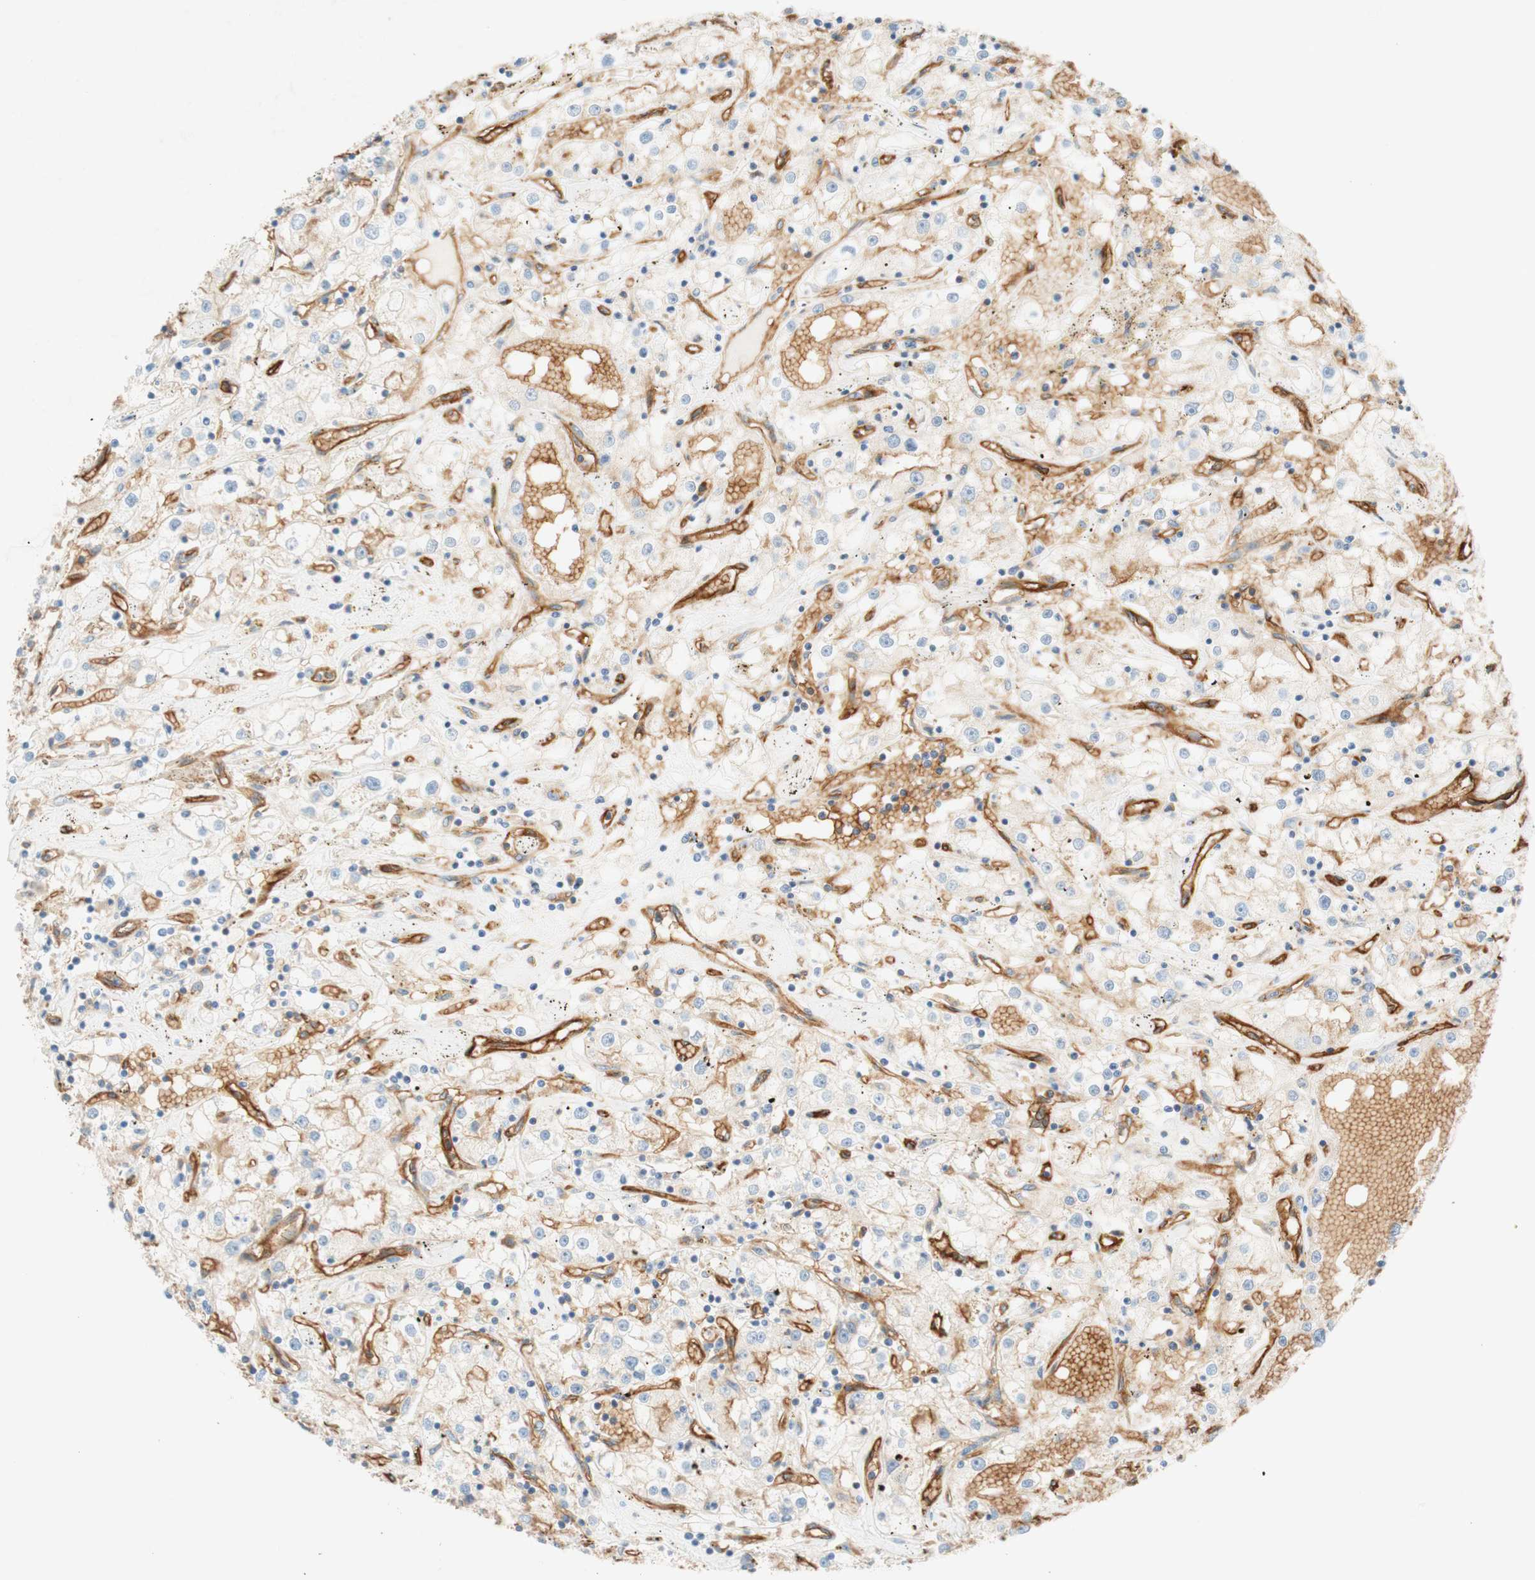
{"staining": {"intensity": "weak", "quantity": "<25%", "location": "cytoplasmic/membranous"}, "tissue": "renal cancer", "cell_type": "Tumor cells", "image_type": "cancer", "snomed": [{"axis": "morphology", "description": "Adenocarcinoma, NOS"}, {"axis": "topography", "description": "Kidney"}], "caption": "This is a histopathology image of immunohistochemistry (IHC) staining of adenocarcinoma (renal), which shows no expression in tumor cells.", "gene": "STOM", "patient": {"sex": "male", "age": 56}}